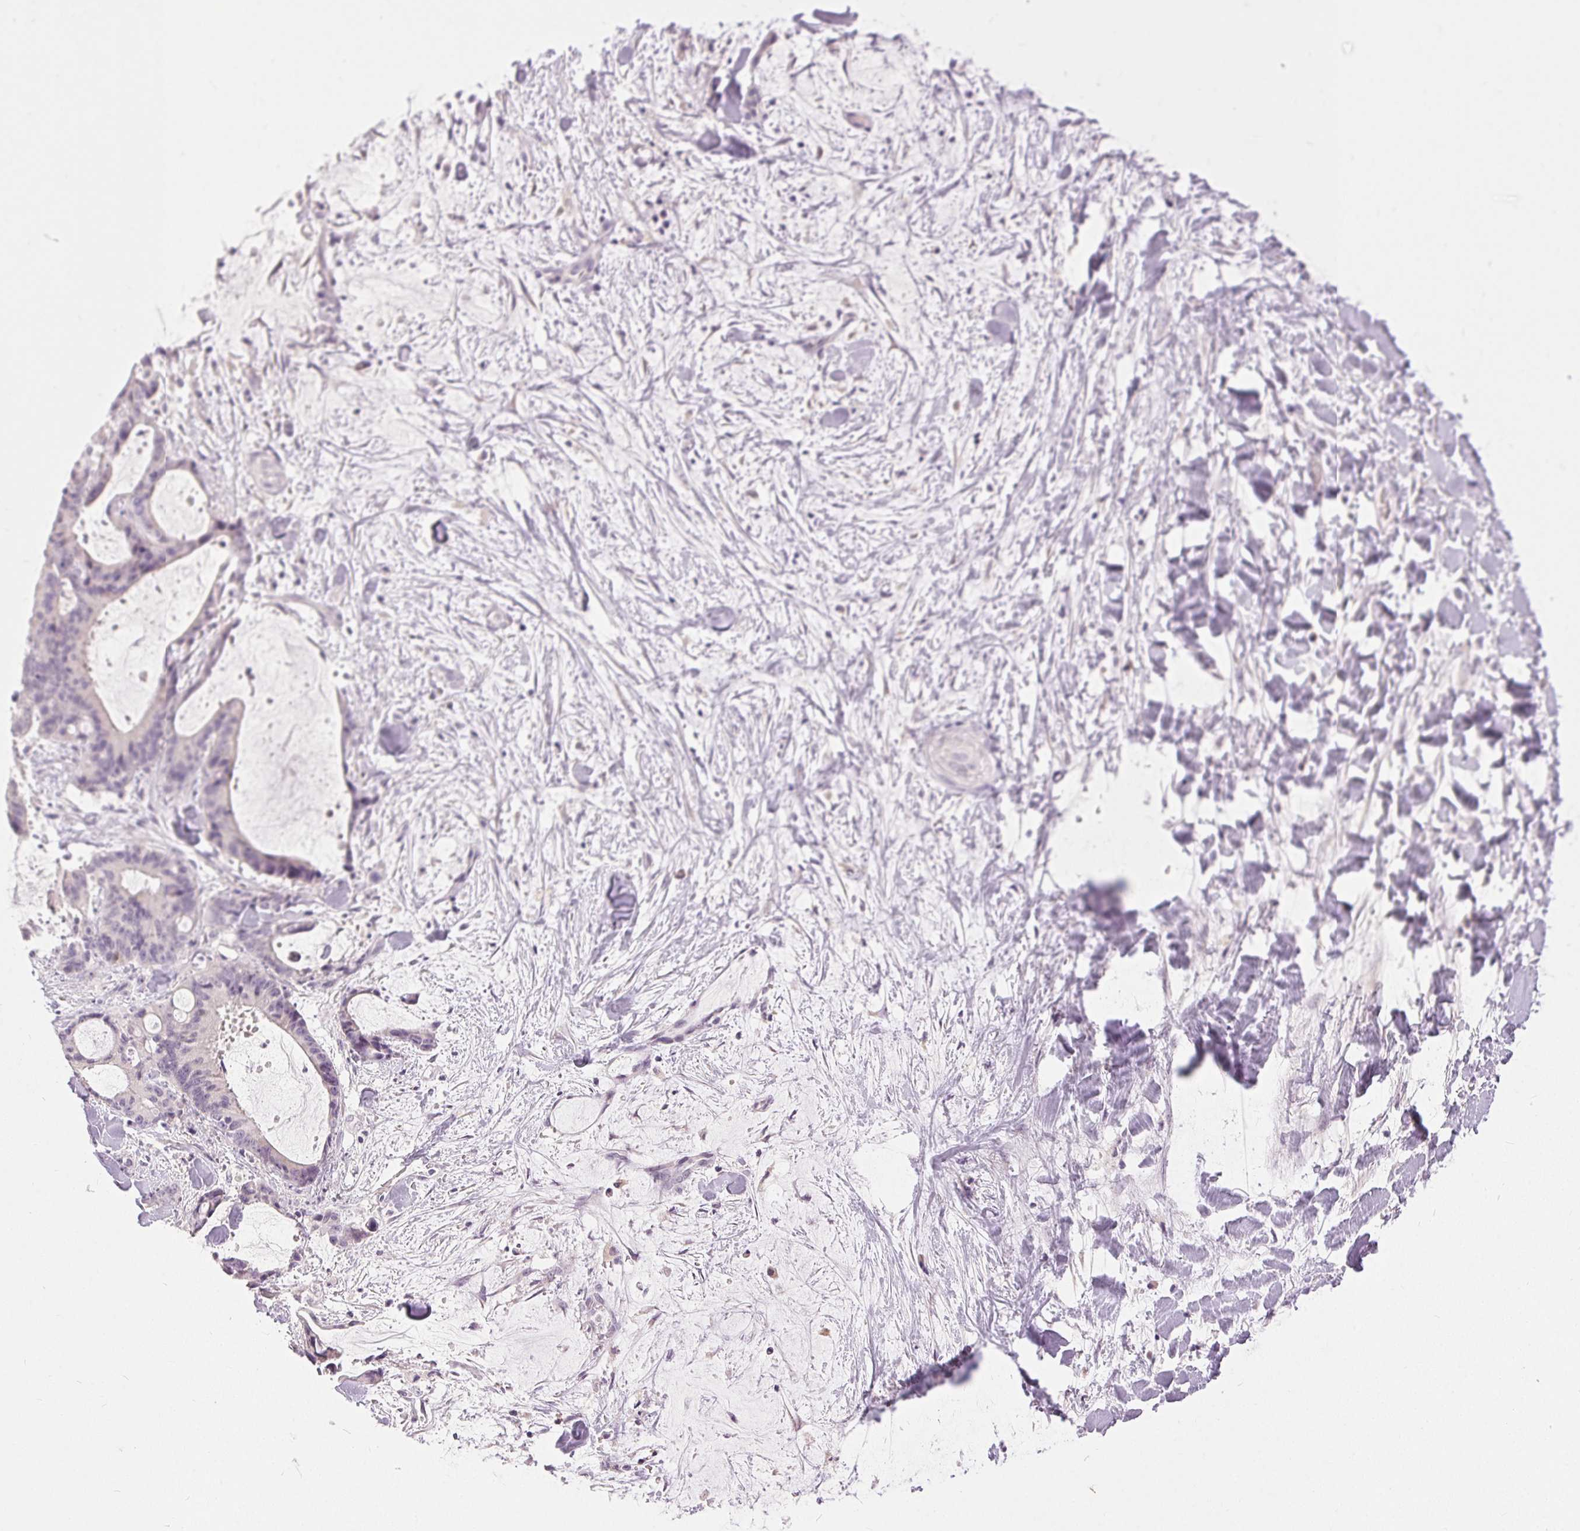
{"staining": {"intensity": "negative", "quantity": "none", "location": "none"}, "tissue": "liver cancer", "cell_type": "Tumor cells", "image_type": "cancer", "snomed": [{"axis": "morphology", "description": "Cholangiocarcinoma"}, {"axis": "topography", "description": "Liver"}], "caption": "A high-resolution micrograph shows immunohistochemistry (IHC) staining of liver cancer, which exhibits no significant staining in tumor cells.", "gene": "DSG3", "patient": {"sex": "female", "age": 73}}